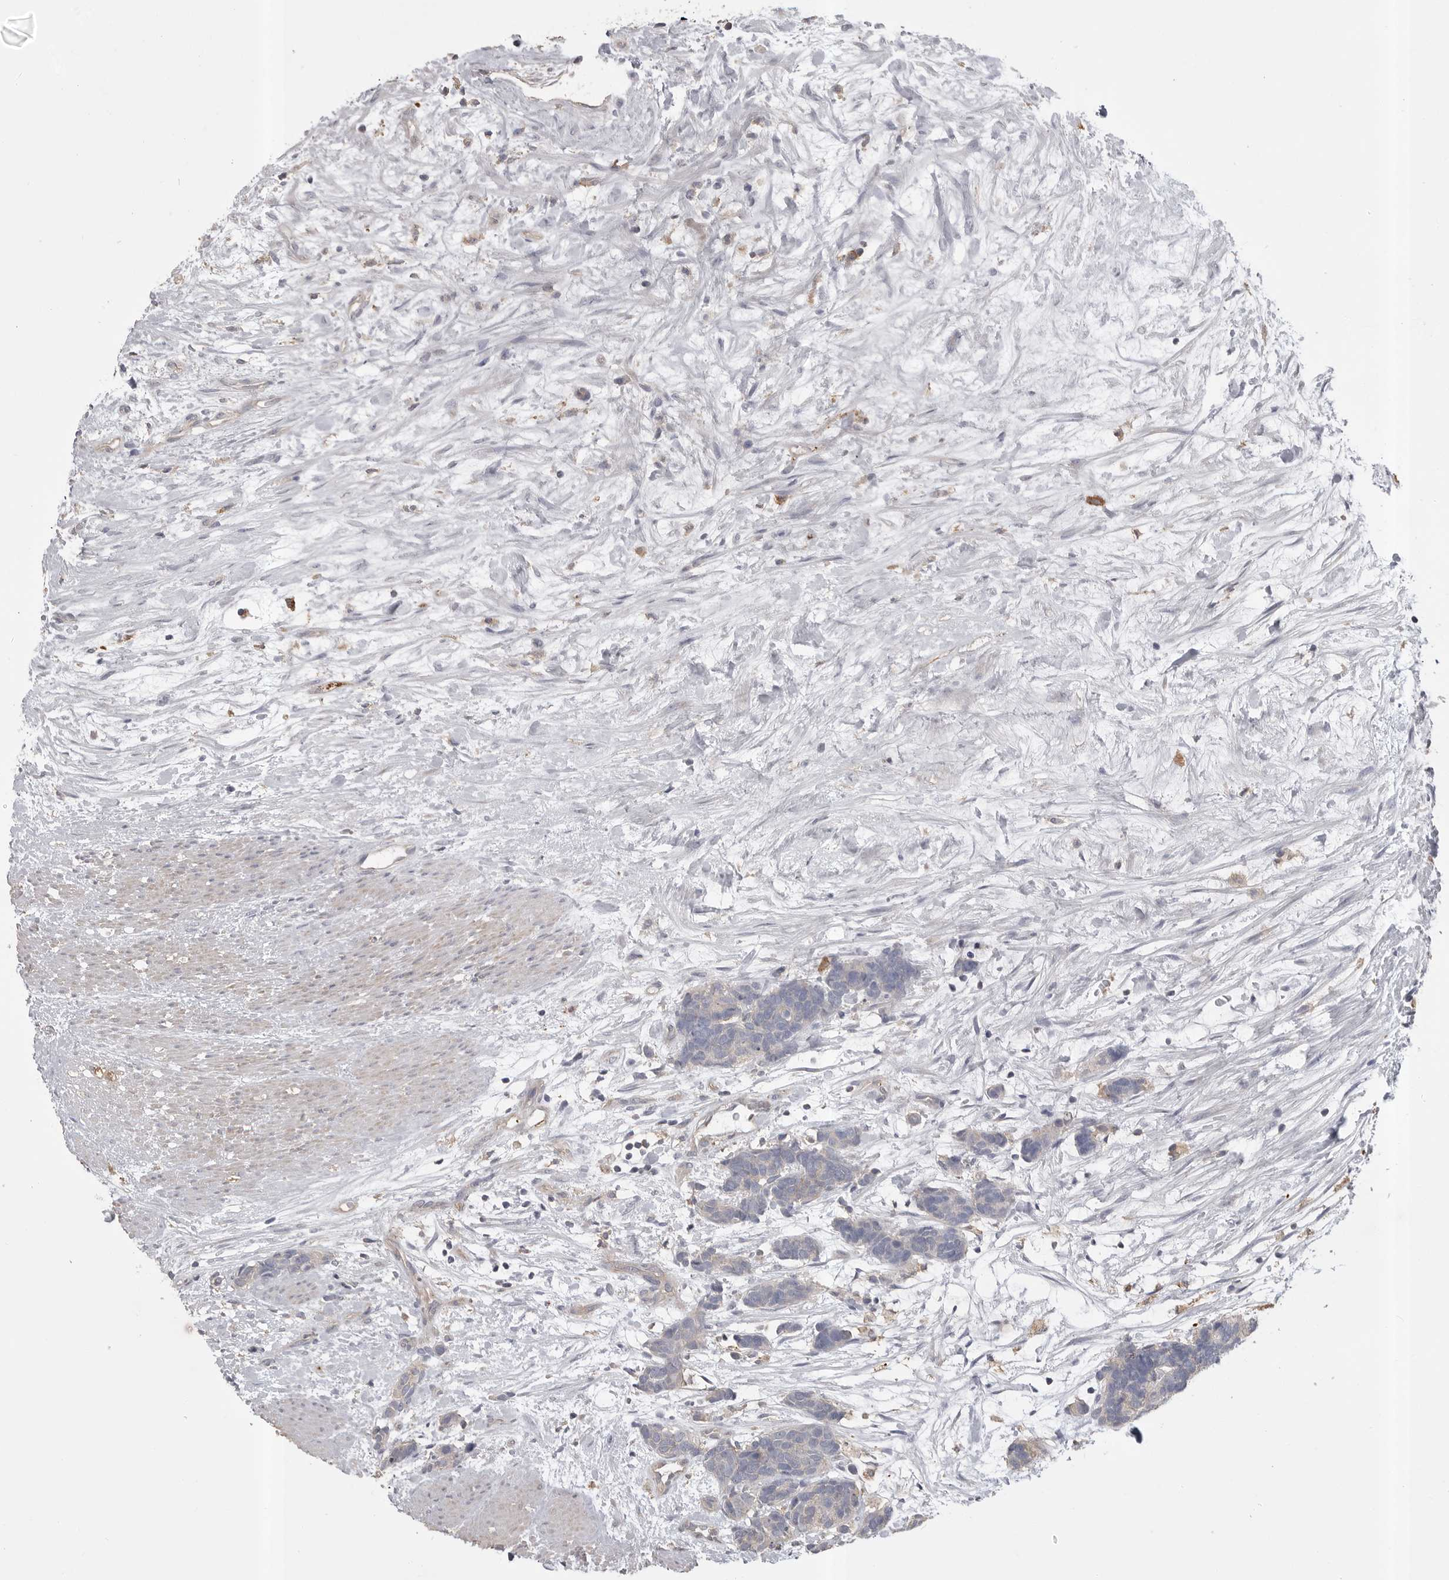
{"staining": {"intensity": "negative", "quantity": "none", "location": "none"}, "tissue": "carcinoid", "cell_type": "Tumor cells", "image_type": "cancer", "snomed": [{"axis": "morphology", "description": "Carcinoma, NOS"}, {"axis": "morphology", "description": "Carcinoid, malignant, NOS"}, {"axis": "topography", "description": "Urinary bladder"}], "caption": "Human carcinoma stained for a protein using immunohistochemistry (IHC) exhibits no positivity in tumor cells.", "gene": "CMTM6", "patient": {"sex": "male", "age": 57}}